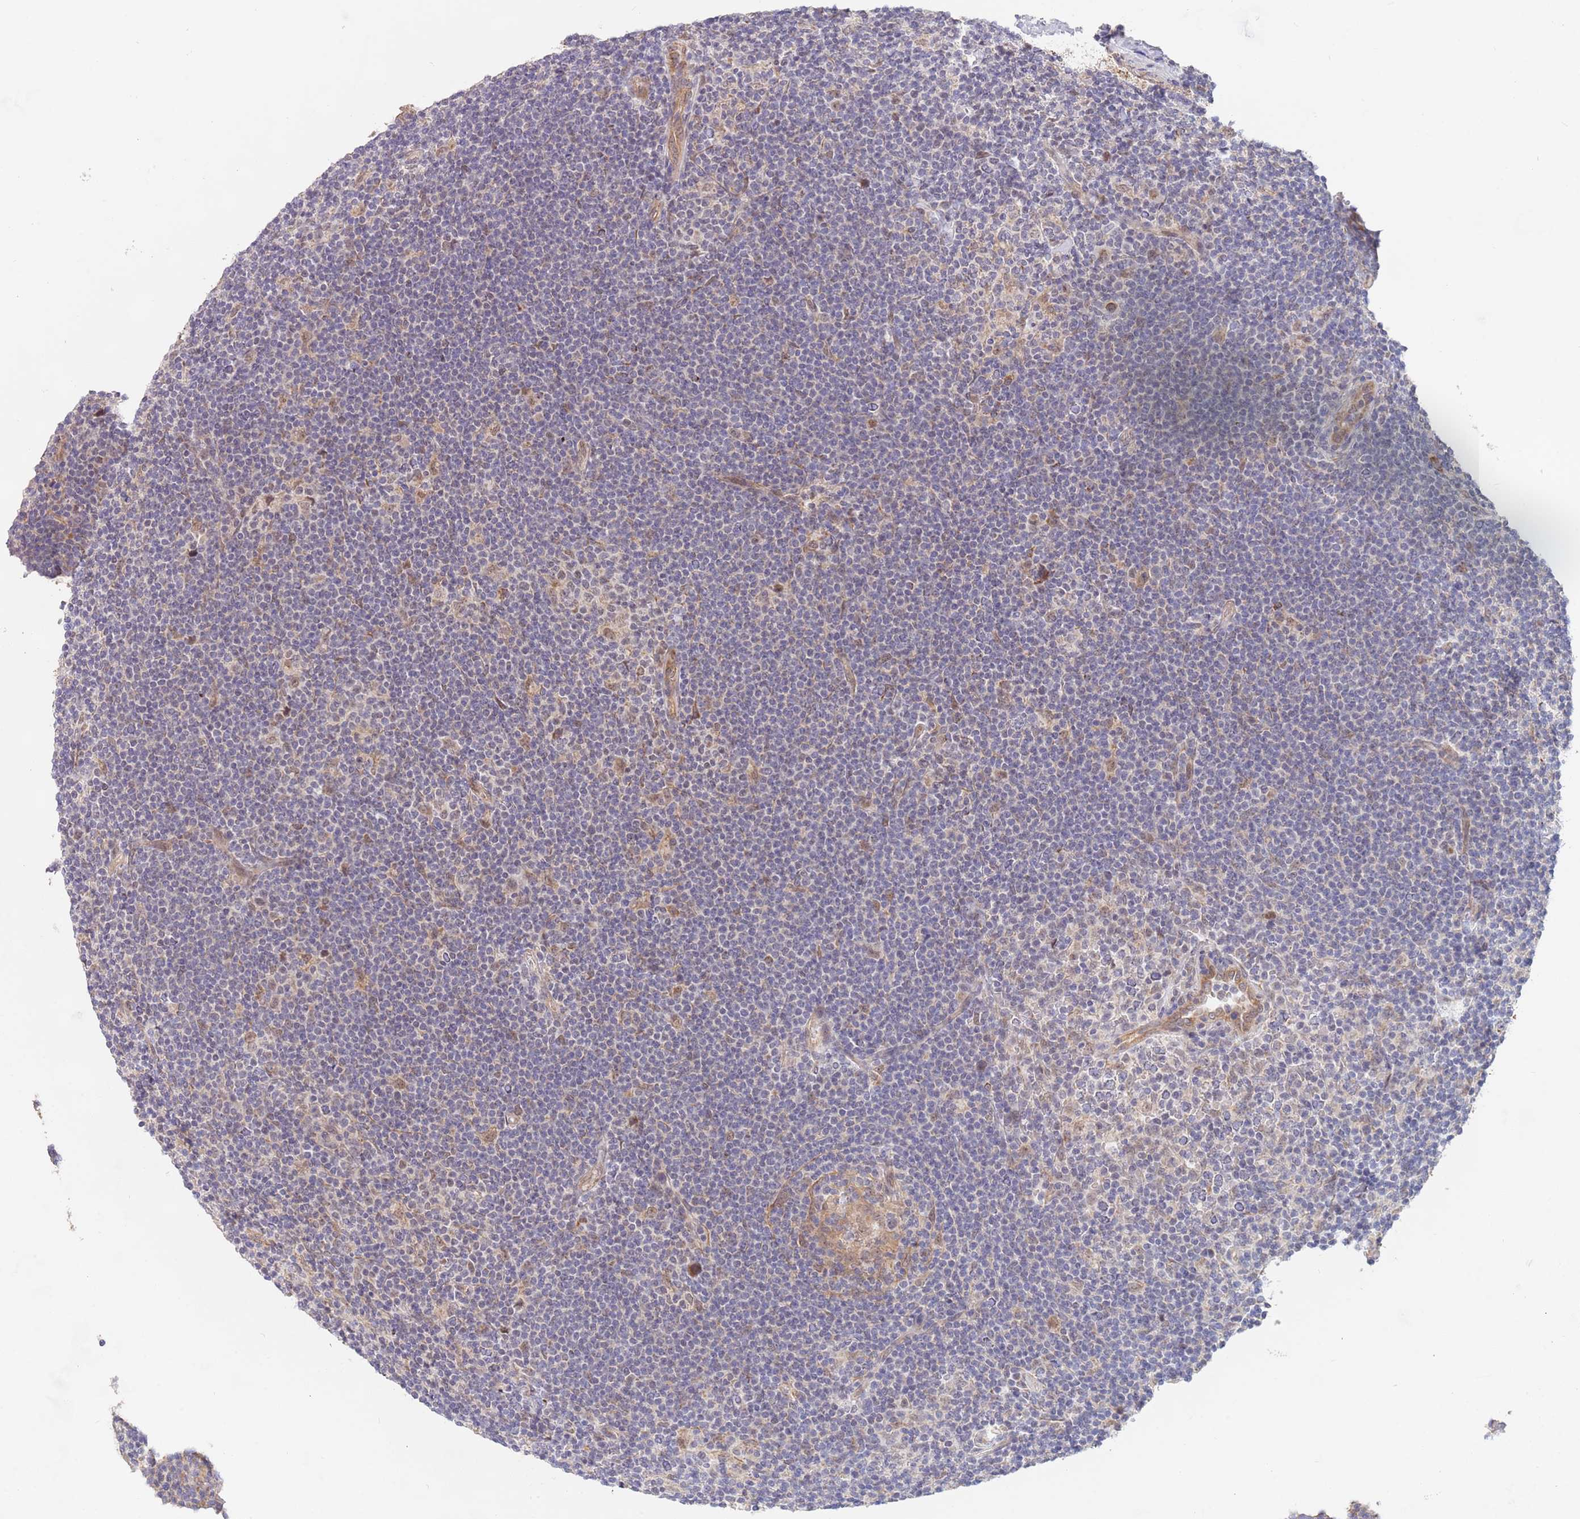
{"staining": {"intensity": "moderate", "quantity": ">75%", "location": "cytoplasmic/membranous"}, "tissue": "lymphoma", "cell_type": "Tumor cells", "image_type": "cancer", "snomed": [{"axis": "morphology", "description": "Hodgkin's disease, NOS"}, {"axis": "topography", "description": "Lymph node"}], "caption": "Immunohistochemical staining of human lymphoma exhibits medium levels of moderate cytoplasmic/membranous protein expression in about >75% of tumor cells. (DAB (3,3'-diaminobenzidine) = brown stain, brightfield microscopy at high magnification).", "gene": "UQCC3", "patient": {"sex": "female", "age": 57}}